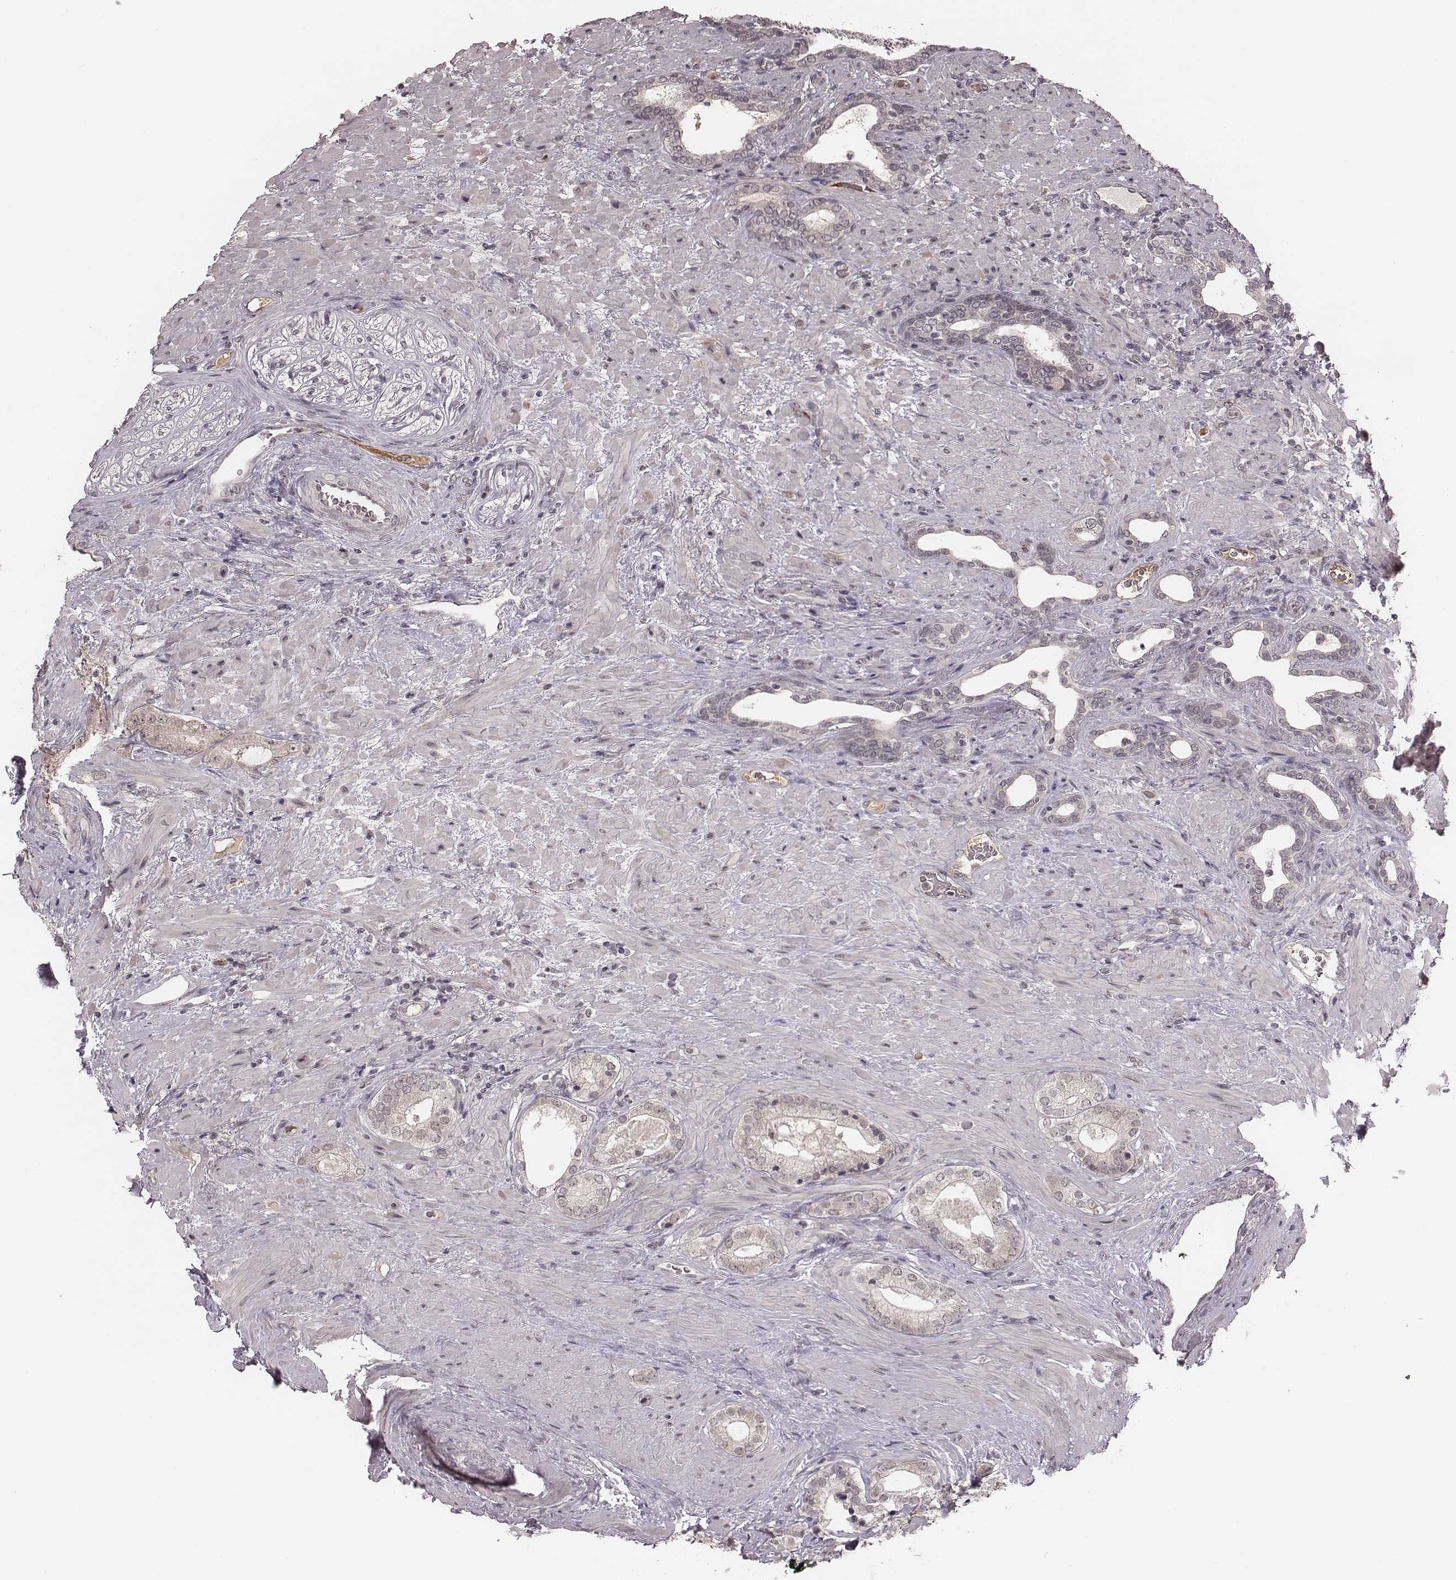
{"staining": {"intensity": "negative", "quantity": "none", "location": "none"}, "tissue": "prostate cancer", "cell_type": "Tumor cells", "image_type": "cancer", "snomed": [{"axis": "morphology", "description": "Adenocarcinoma, Low grade"}, {"axis": "topography", "description": "Prostate and seminal vesicle, NOS"}], "caption": "High power microscopy histopathology image of an immunohistochemistry histopathology image of prostate low-grade adenocarcinoma, revealing no significant staining in tumor cells.", "gene": "IL5", "patient": {"sex": "male", "age": 61}}